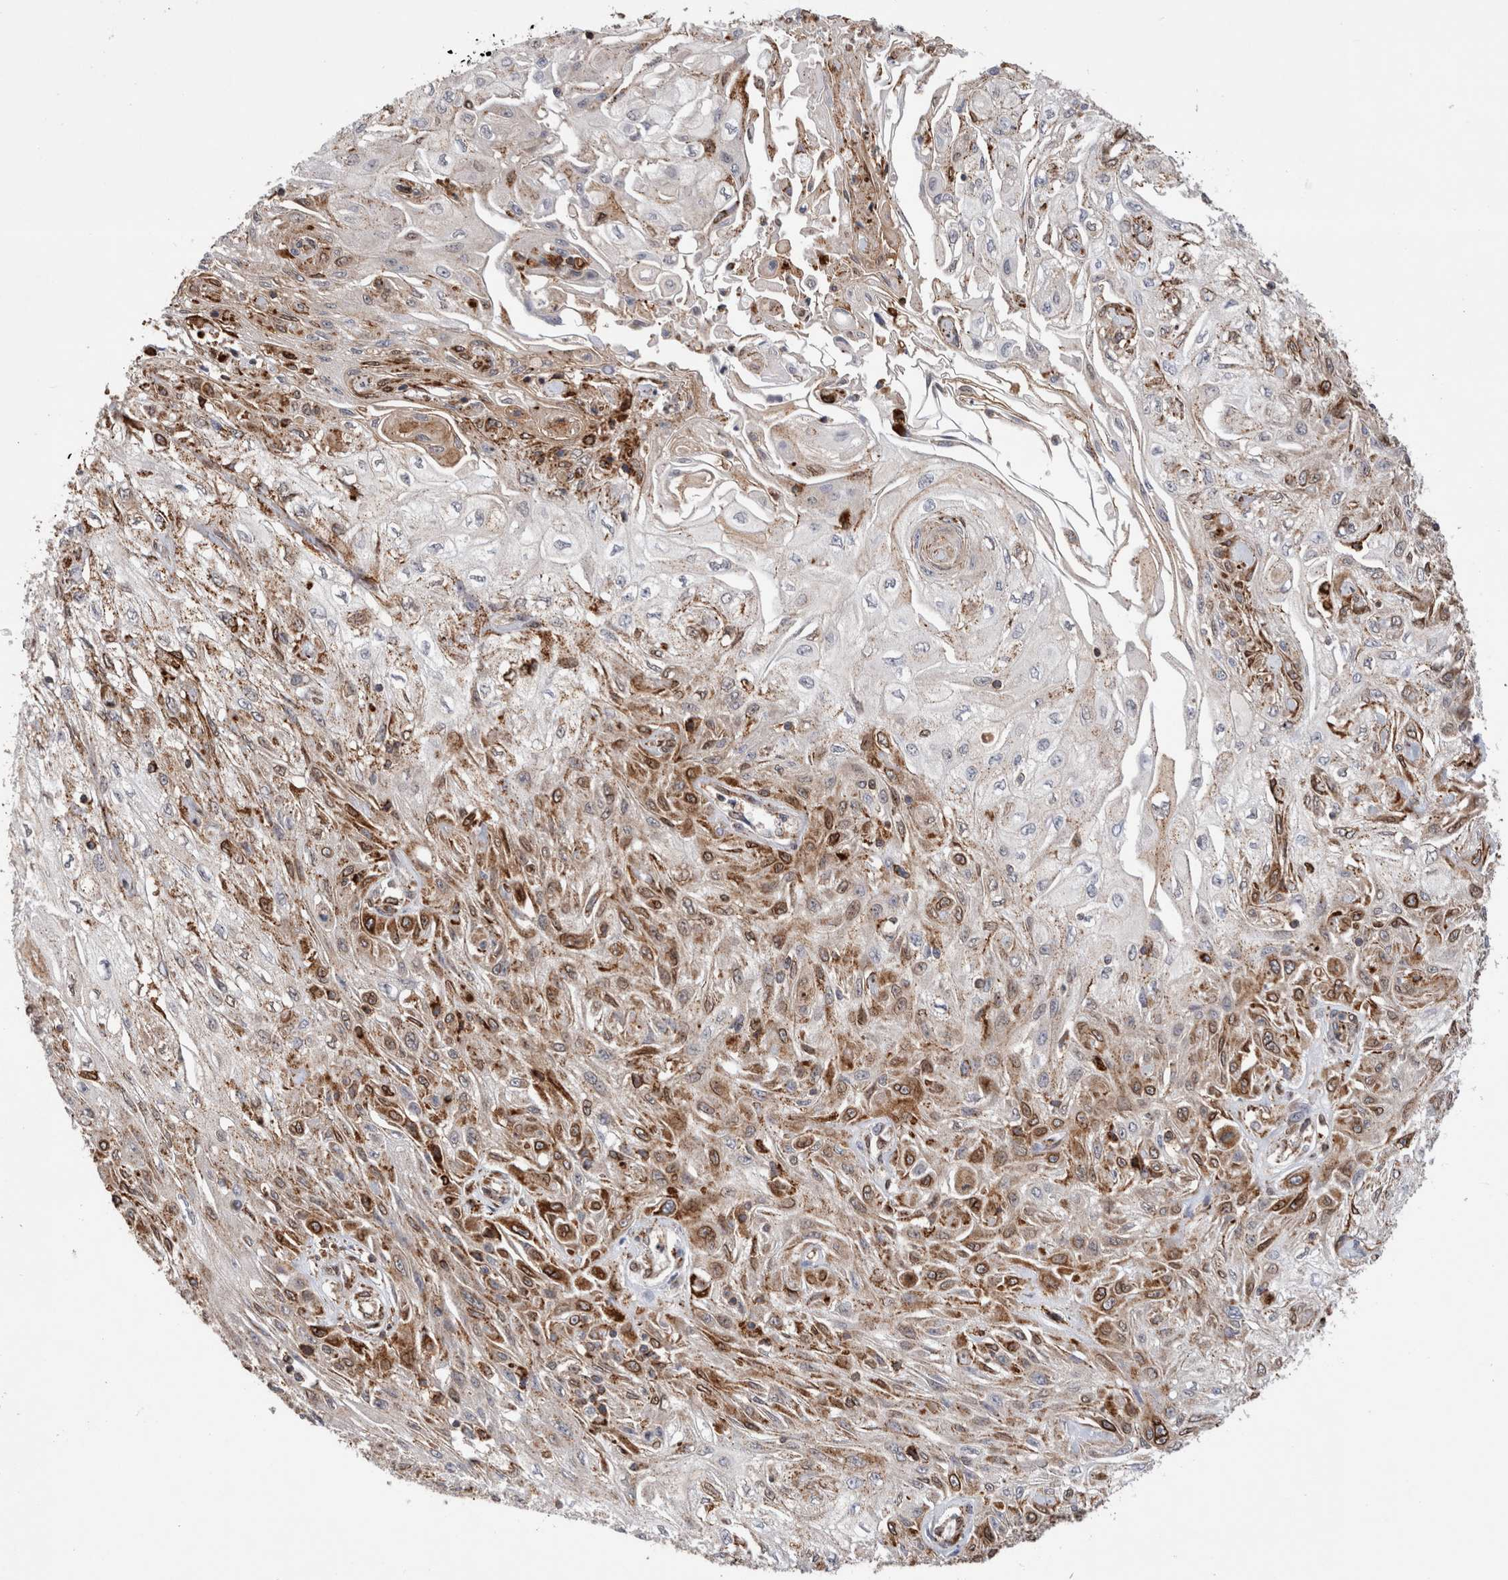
{"staining": {"intensity": "moderate", "quantity": ">75%", "location": "cytoplasmic/membranous"}, "tissue": "skin cancer", "cell_type": "Tumor cells", "image_type": "cancer", "snomed": [{"axis": "morphology", "description": "Squamous cell carcinoma, NOS"}, {"axis": "morphology", "description": "Squamous cell carcinoma, metastatic, NOS"}, {"axis": "topography", "description": "Skin"}, {"axis": "topography", "description": "Lymph node"}], "caption": "Immunohistochemistry (IHC) micrograph of neoplastic tissue: human skin metastatic squamous cell carcinoma stained using immunohistochemistry exhibits medium levels of moderate protein expression localized specifically in the cytoplasmic/membranous of tumor cells, appearing as a cytoplasmic/membranous brown color.", "gene": "CCDC88B", "patient": {"sex": "male", "age": 75}}